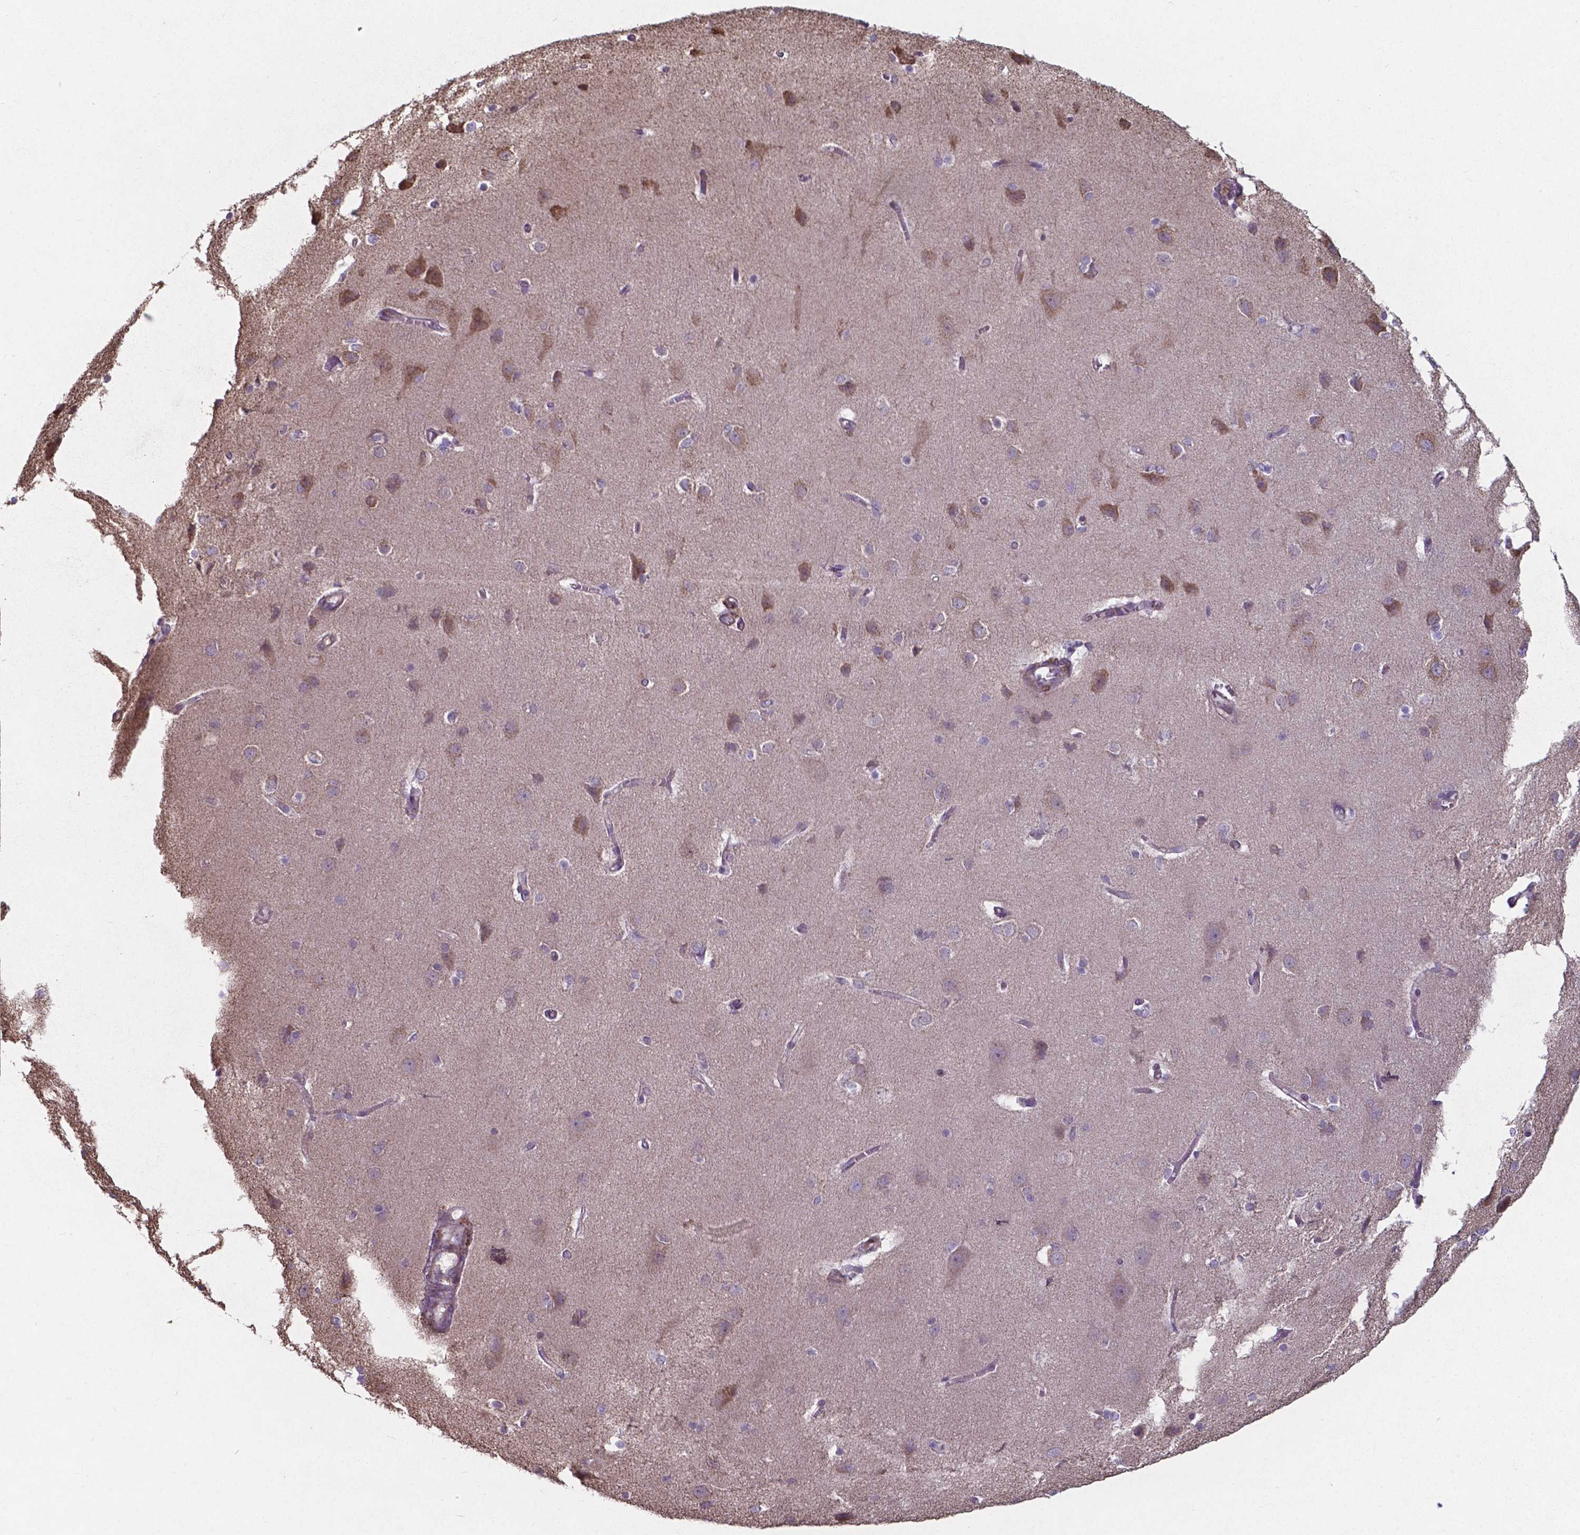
{"staining": {"intensity": "weak", "quantity": "25%-75%", "location": "cytoplasmic/membranous"}, "tissue": "cerebral cortex", "cell_type": "Endothelial cells", "image_type": "normal", "snomed": [{"axis": "morphology", "description": "Normal tissue, NOS"}, {"axis": "topography", "description": "Cerebral cortex"}], "caption": "This photomicrograph reveals benign cerebral cortex stained with IHC to label a protein in brown. The cytoplasmic/membranous of endothelial cells show weak positivity for the protein. Nuclei are counter-stained blue.", "gene": "FAM114A1", "patient": {"sex": "male", "age": 37}}